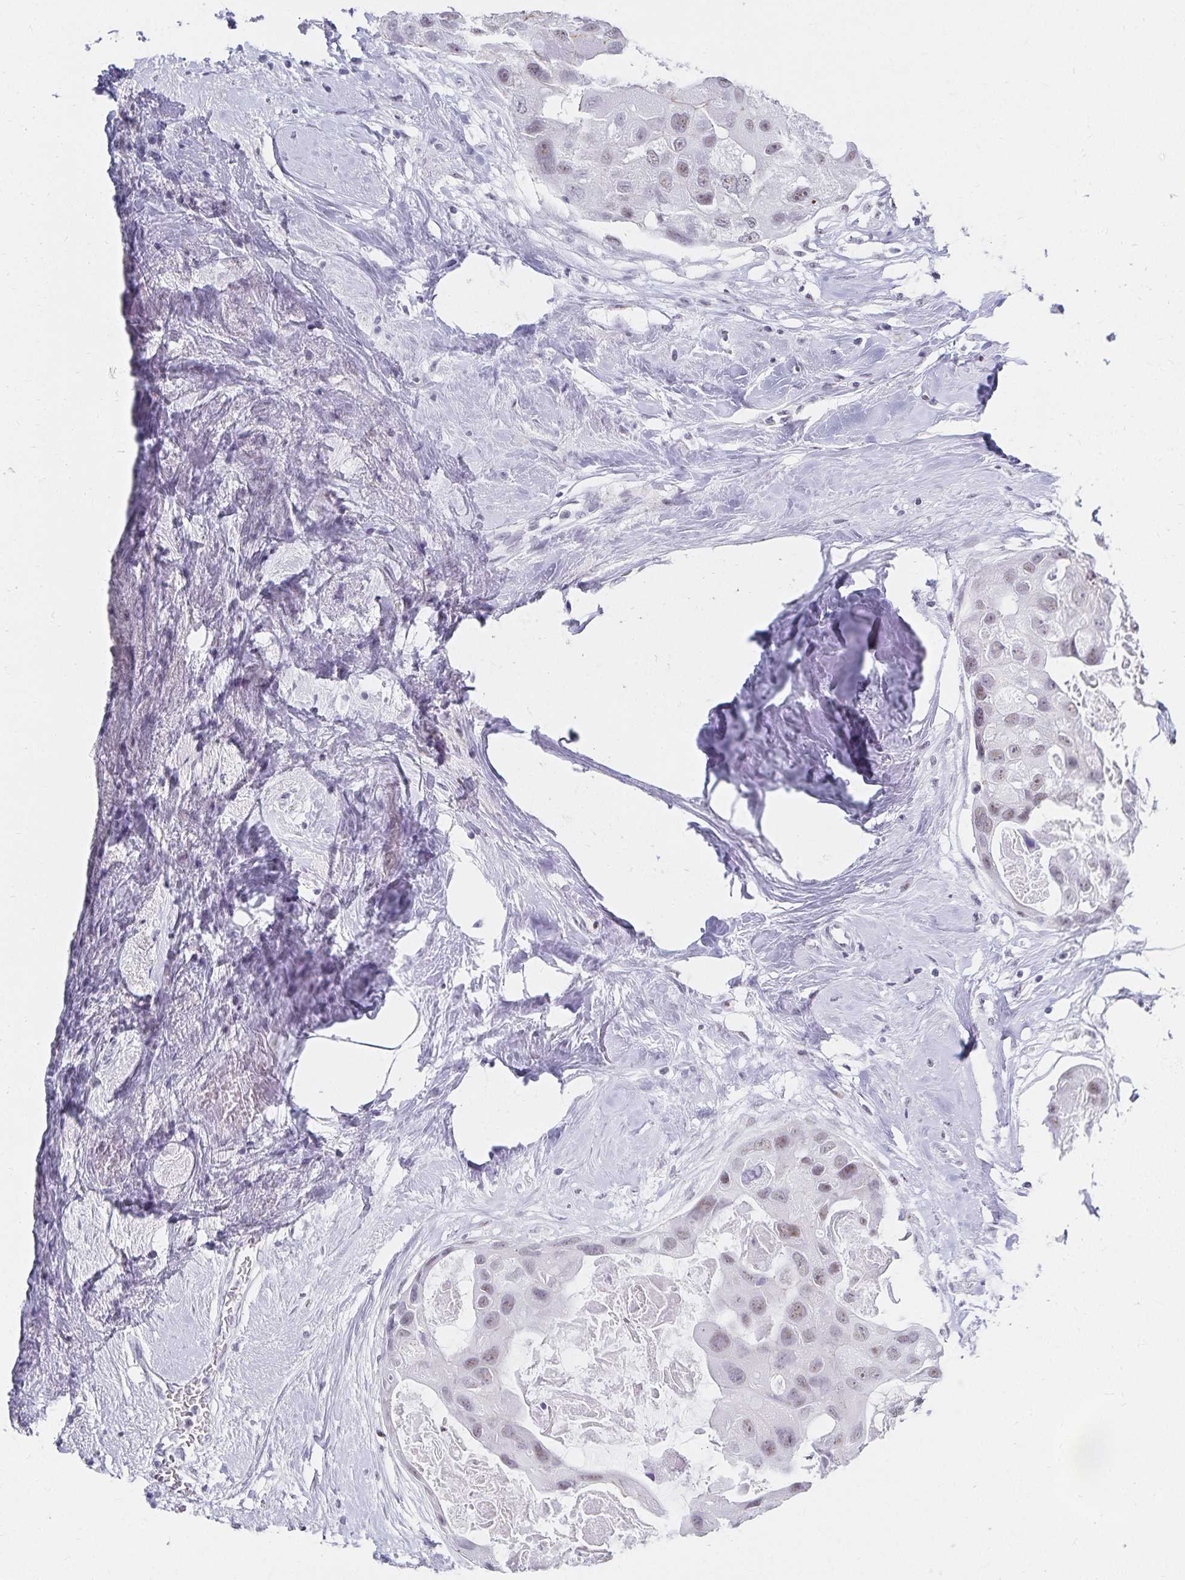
{"staining": {"intensity": "weak", "quantity": "25%-75%", "location": "nuclear"}, "tissue": "breast cancer", "cell_type": "Tumor cells", "image_type": "cancer", "snomed": [{"axis": "morphology", "description": "Duct carcinoma"}, {"axis": "topography", "description": "Breast"}], "caption": "Immunohistochemistry (IHC) of human breast cancer exhibits low levels of weak nuclear expression in approximately 25%-75% of tumor cells.", "gene": "C20orf85", "patient": {"sex": "female", "age": 43}}